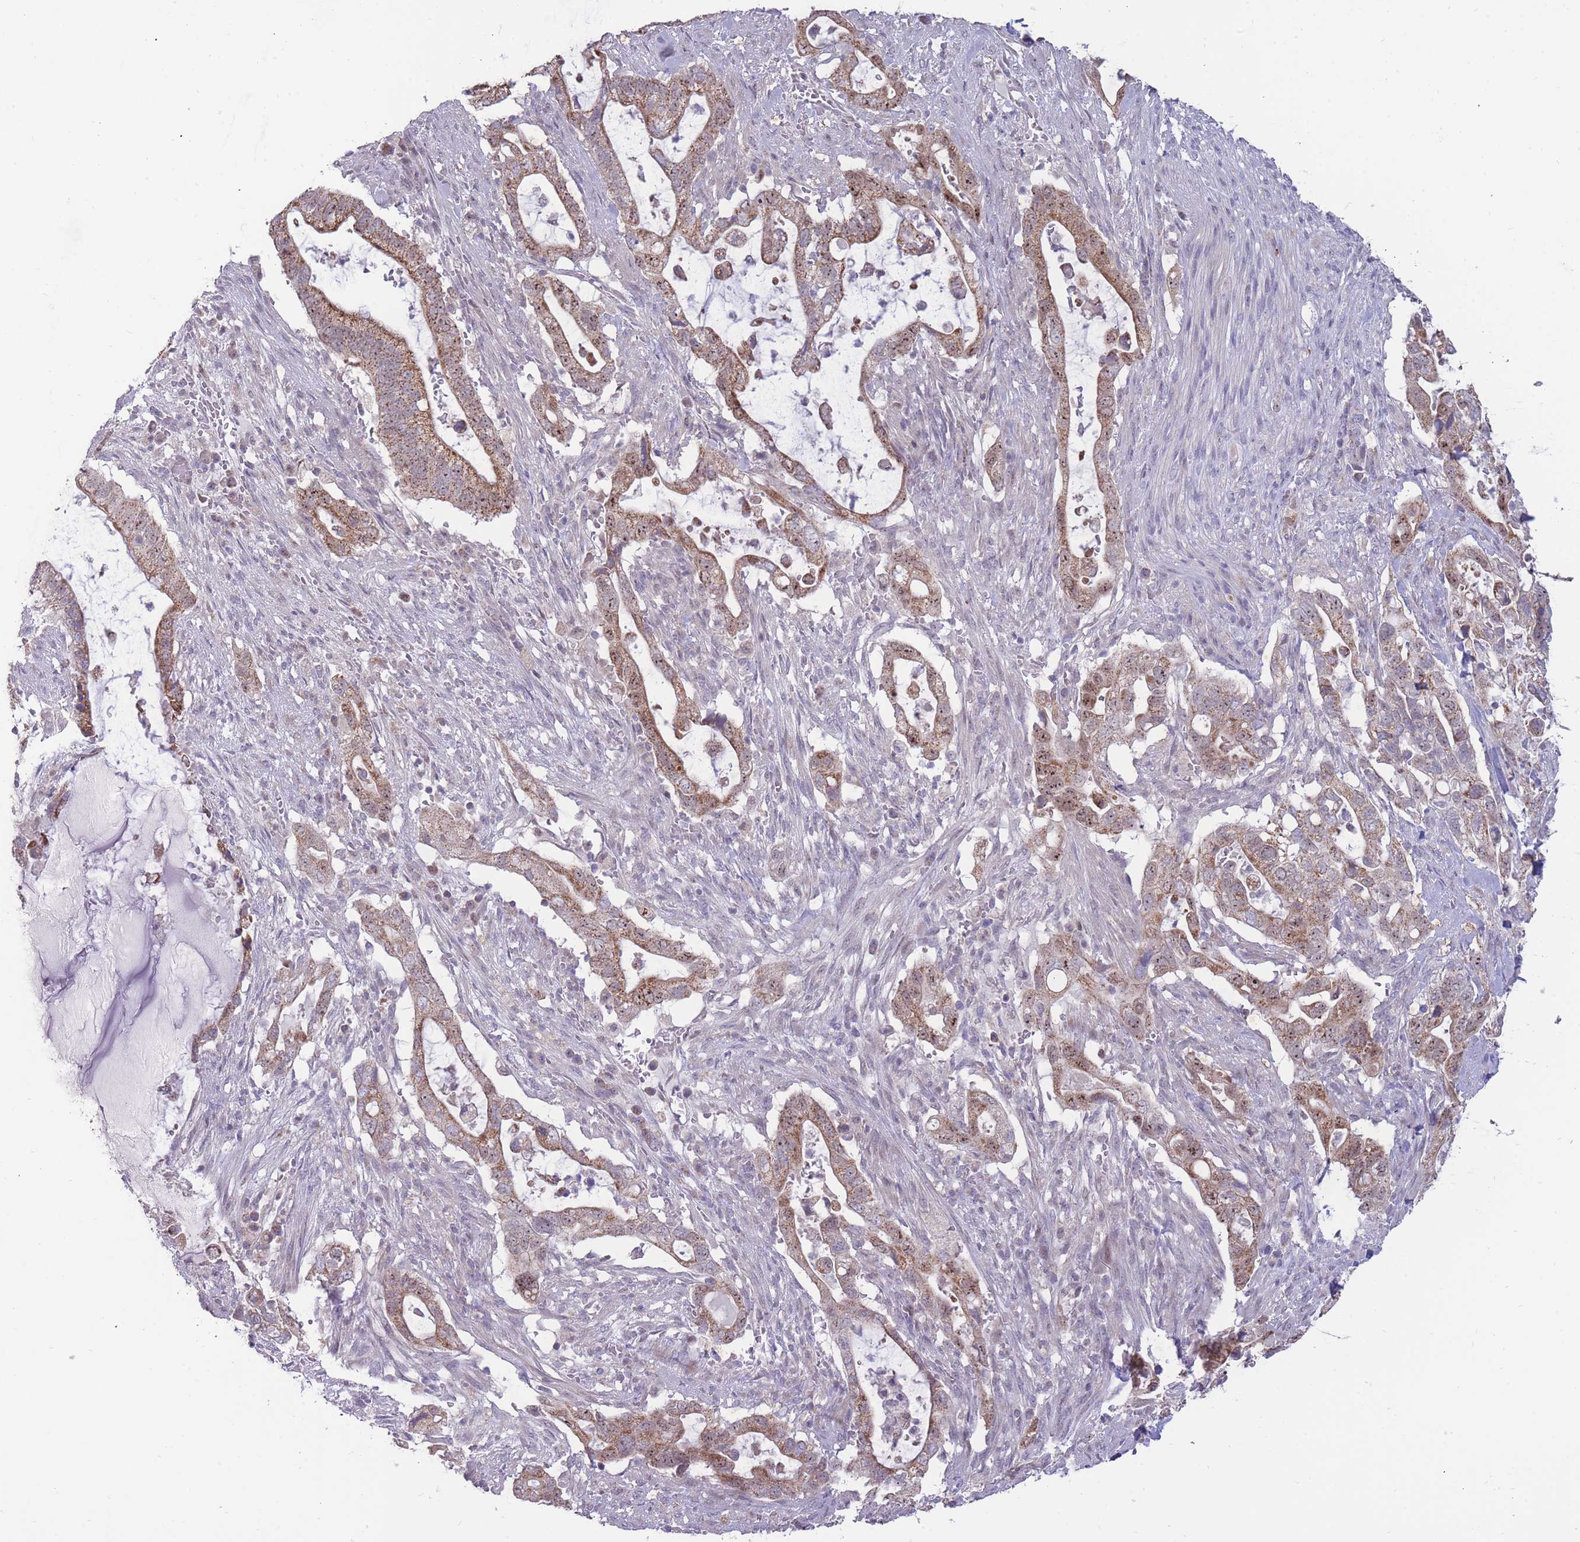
{"staining": {"intensity": "moderate", "quantity": ">75%", "location": "cytoplasmic/membranous,nuclear"}, "tissue": "pancreatic cancer", "cell_type": "Tumor cells", "image_type": "cancer", "snomed": [{"axis": "morphology", "description": "Adenocarcinoma, NOS"}, {"axis": "topography", "description": "Pancreas"}], "caption": "Immunohistochemical staining of human pancreatic cancer (adenocarcinoma) demonstrates moderate cytoplasmic/membranous and nuclear protein expression in about >75% of tumor cells. Nuclei are stained in blue.", "gene": "MCIDAS", "patient": {"sex": "female", "age": 72}}